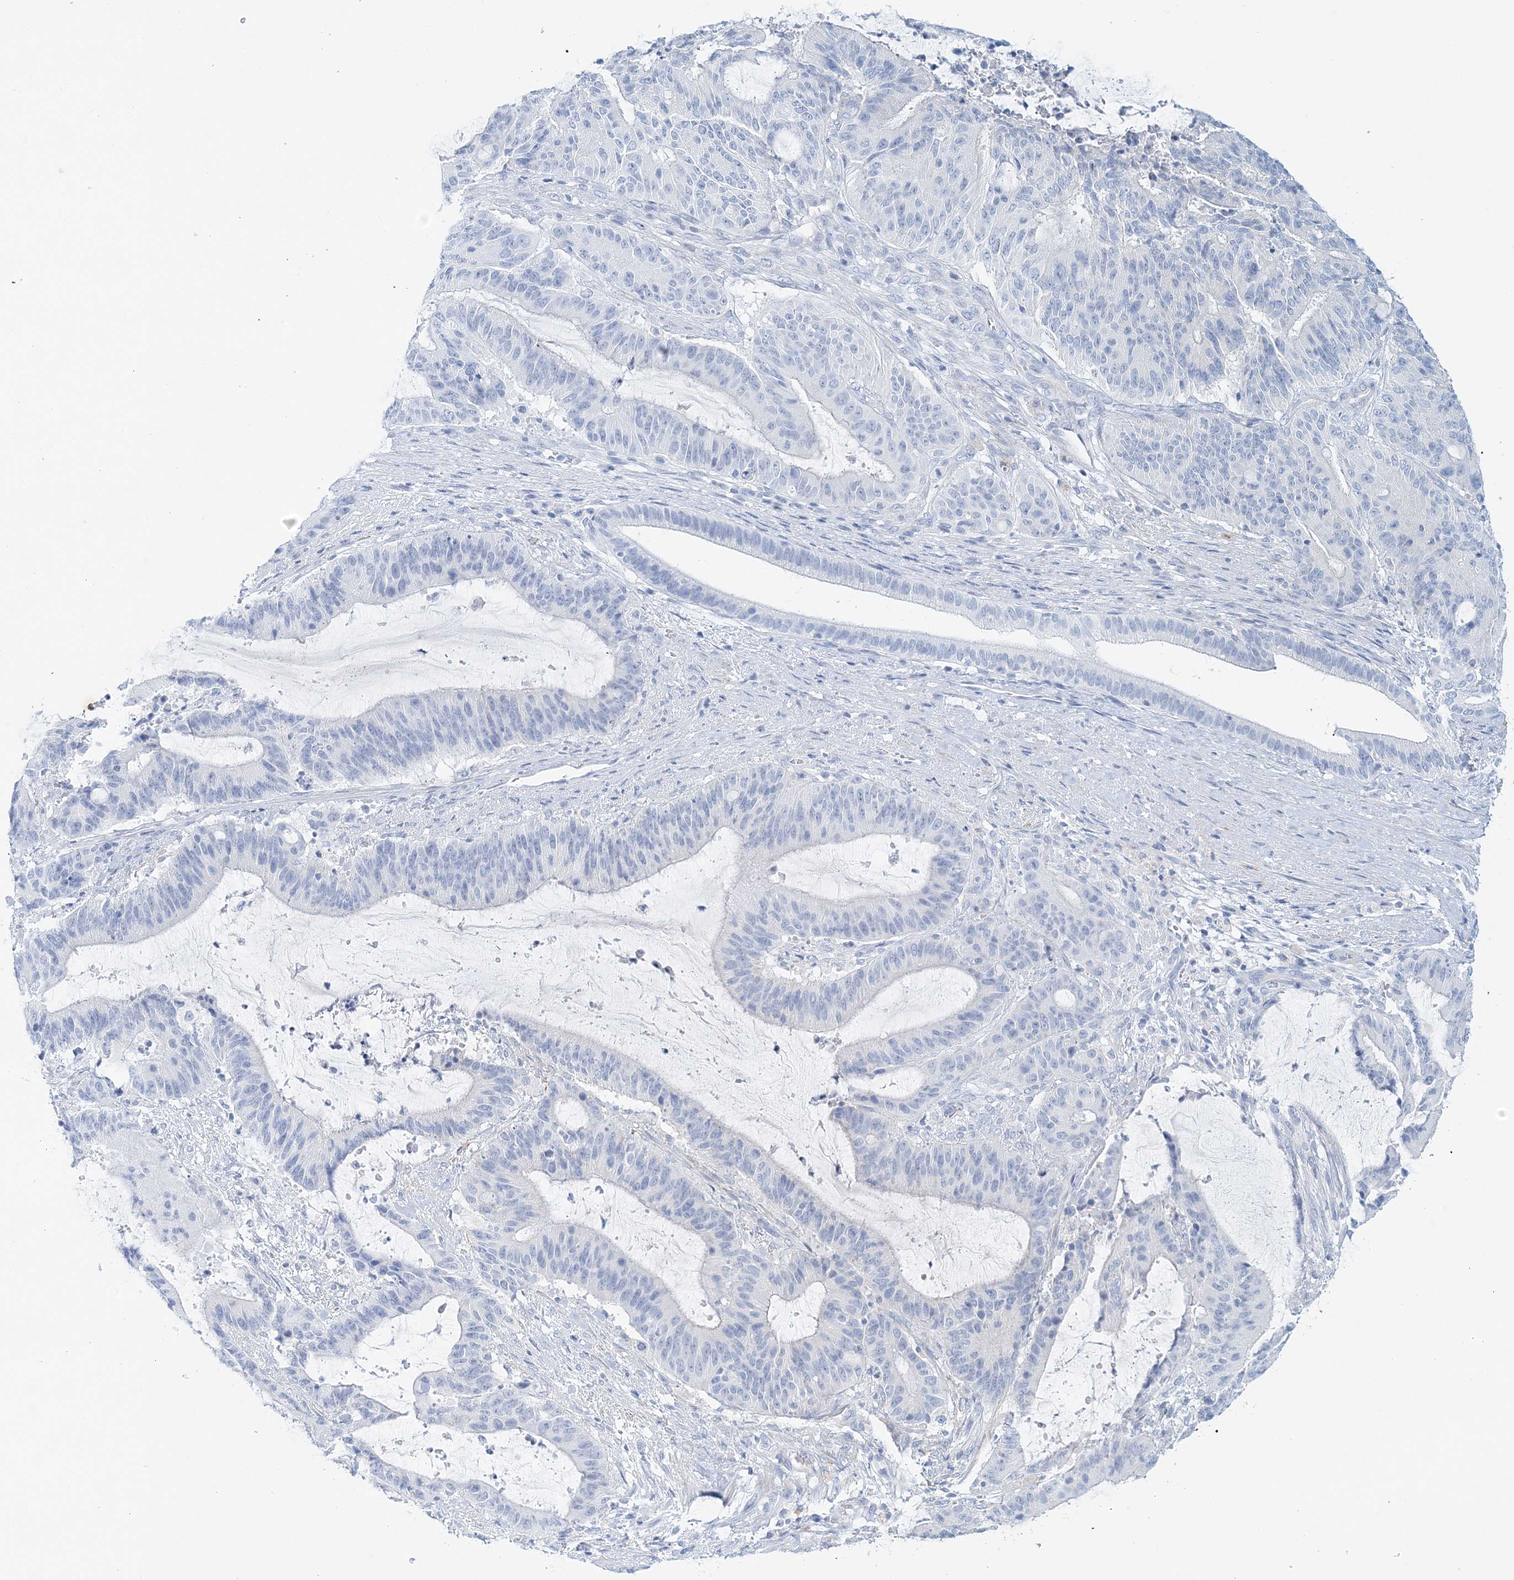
{"staining": {"intensity": "negative", "quantity": "none", "location": "none"}, "tissue": "liver cancer", "cell_type": "Tumor cells", "image_type": "cancer", "snomed": [{"axis": "morphology", "description": "Normal tissue, NOS"}, {"axis": "morphology", "description": "Cholangiocarcinoma"}, {"axis": "topography", "description": "Liver"}, {"axis": "topography", "description": "Peripheral nerve tissue"}], "caption": "IHC micrograph of neoplastic tissue: liver cancer stained with DAB demonstrates no significant protein positivity in tumor cells. The staining was performed using DAB (3,3'-diaminobenzidine) to visualize the protein expression in brown, while the nuclei were stained in blue with hematoxylin (Magnification: 20x).", "gene": "TTI1", "patient": {"sex": "female", "age": 73}}